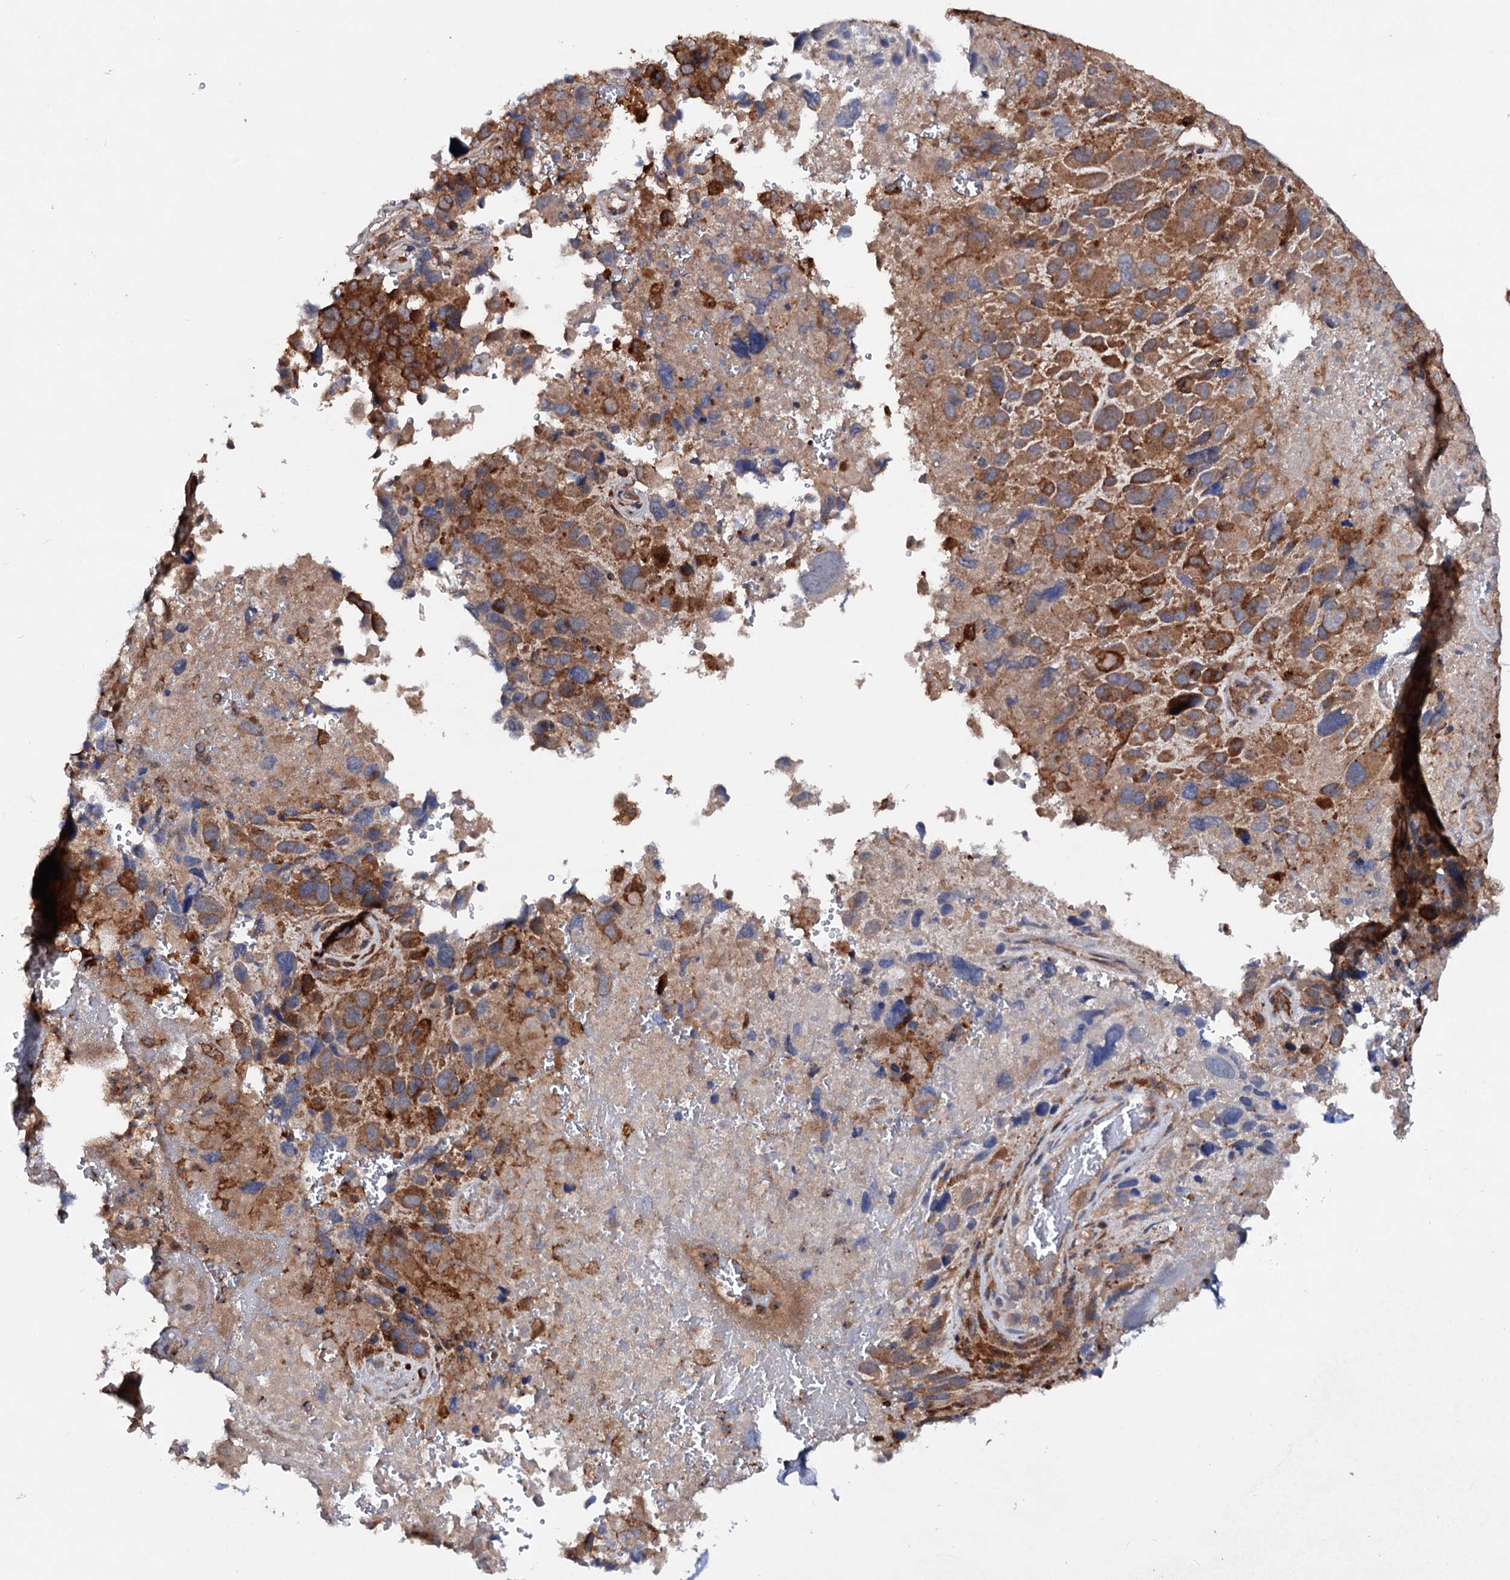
{"staining": {"intensity": "moderate", "quantity": "25%-75%", "location": "cytoplasmic/membranous"}, "tissue": "lung cancer", "cell_type": "Tumor cells", "image_type": "cancer", "snomed": [{"axis": "morphology", "description": "Adenocarcinoma, NOS"}, {"axis": "topography", "description": "Lung"}], "caption": "Human lung cancer stained with a brown dye displays moderate cytoplasmic/membranous positive expression in about 25%-75% of tumor cells.", "gene": "VPS29", "patient": {"sex": "male", "age": 67}}